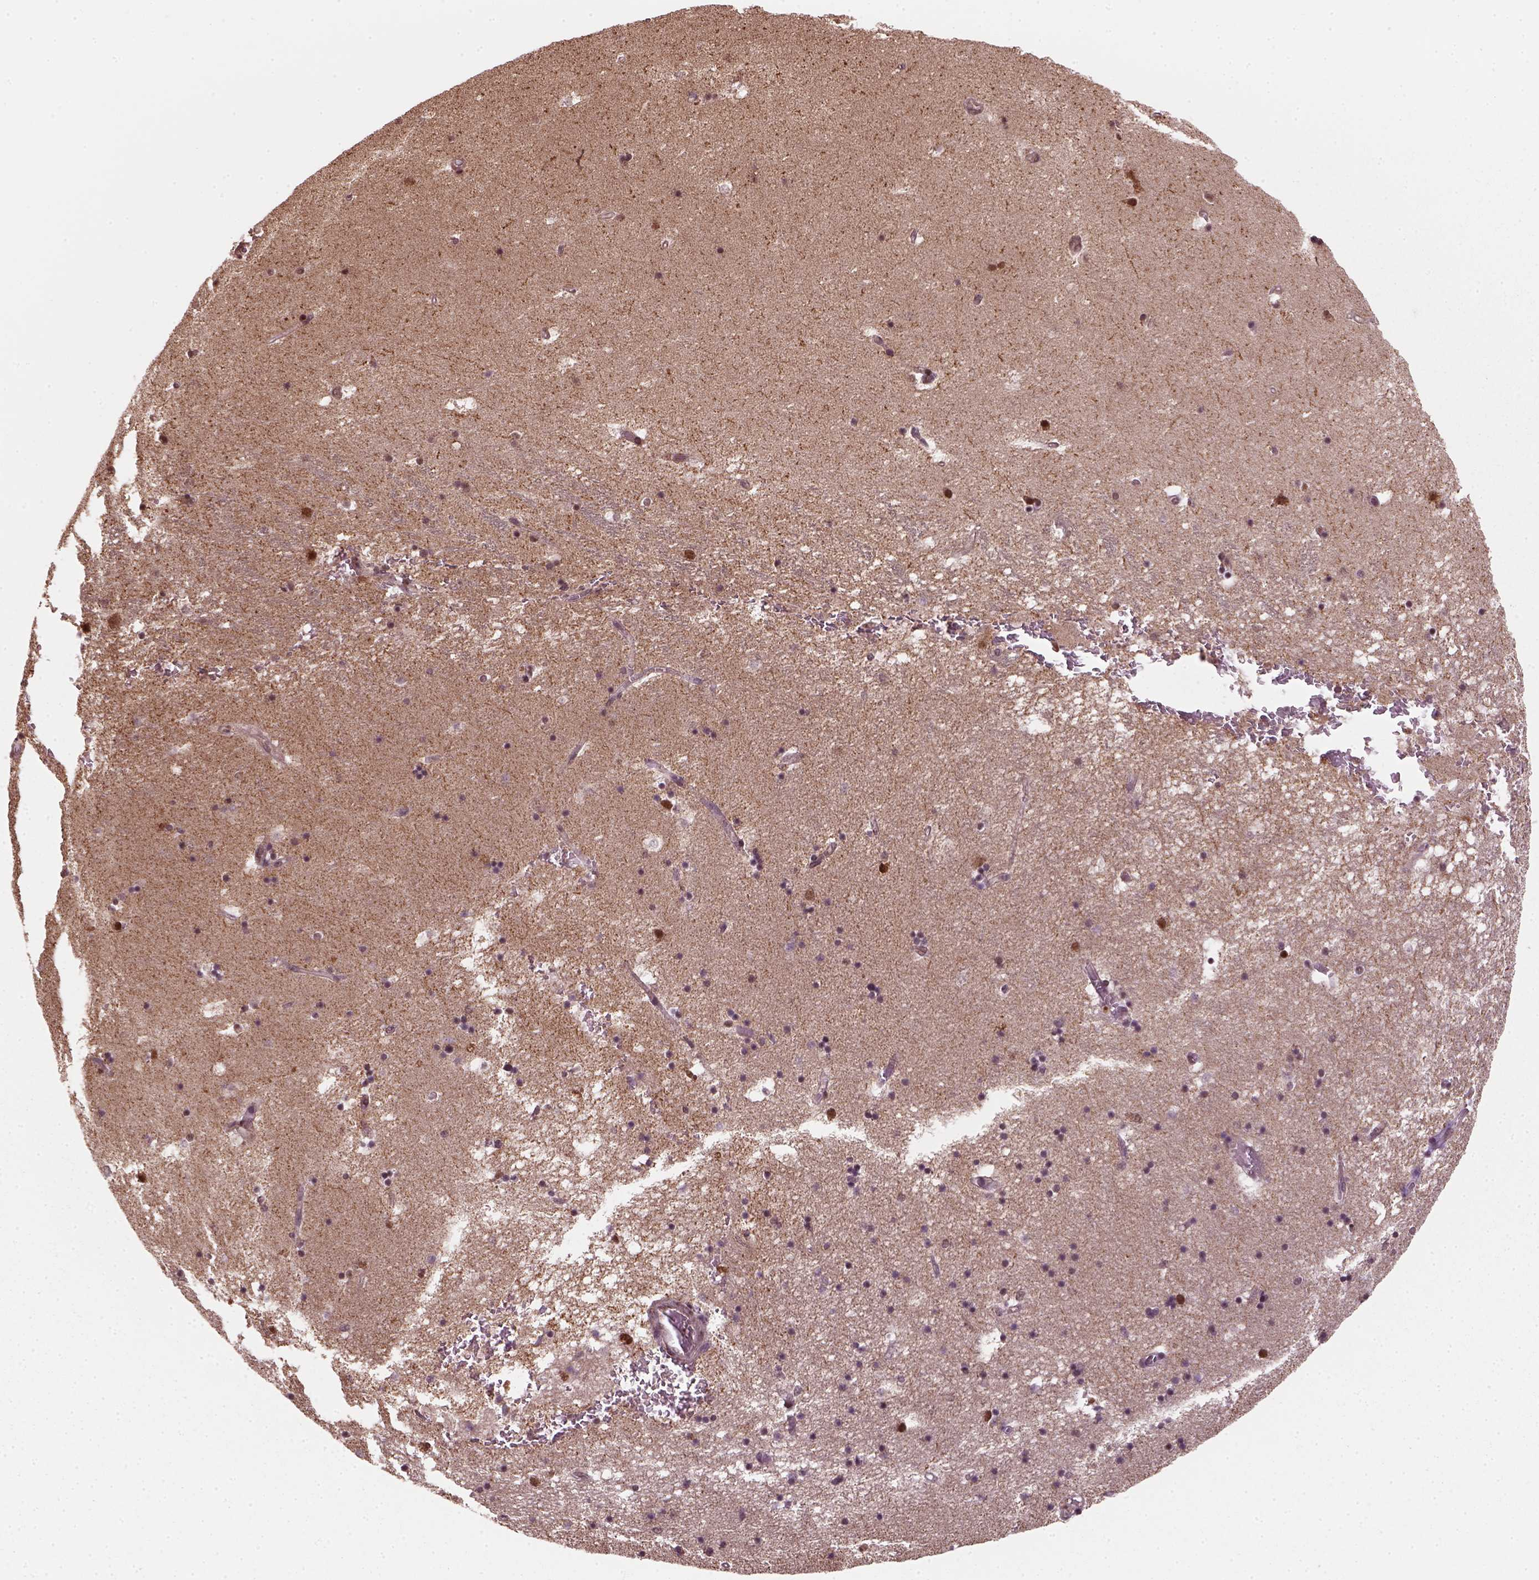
{"staining": {"intensity": "moderate", "quantity": "<25%", "location": "cytoplasmic/membranous,nuclear"}, "tissue": "hippocampus", "cell_type": "Glial cells", "image_type": "normal", "snomed": [{"axis": "morphology", "description": "Normal tissue, NOS"}, {"axis": "topography", "description": "Hippocampus"}], "caption": "An immunohistochemistry micrograph of normal tissue is shown. Protein staining in brown labels moderate cytoplasmic/membranous,nuclear positivity in hippocampus within glial cells.", "gene": "NUDT9", "patient": {"sex": "male", "age": 58}}